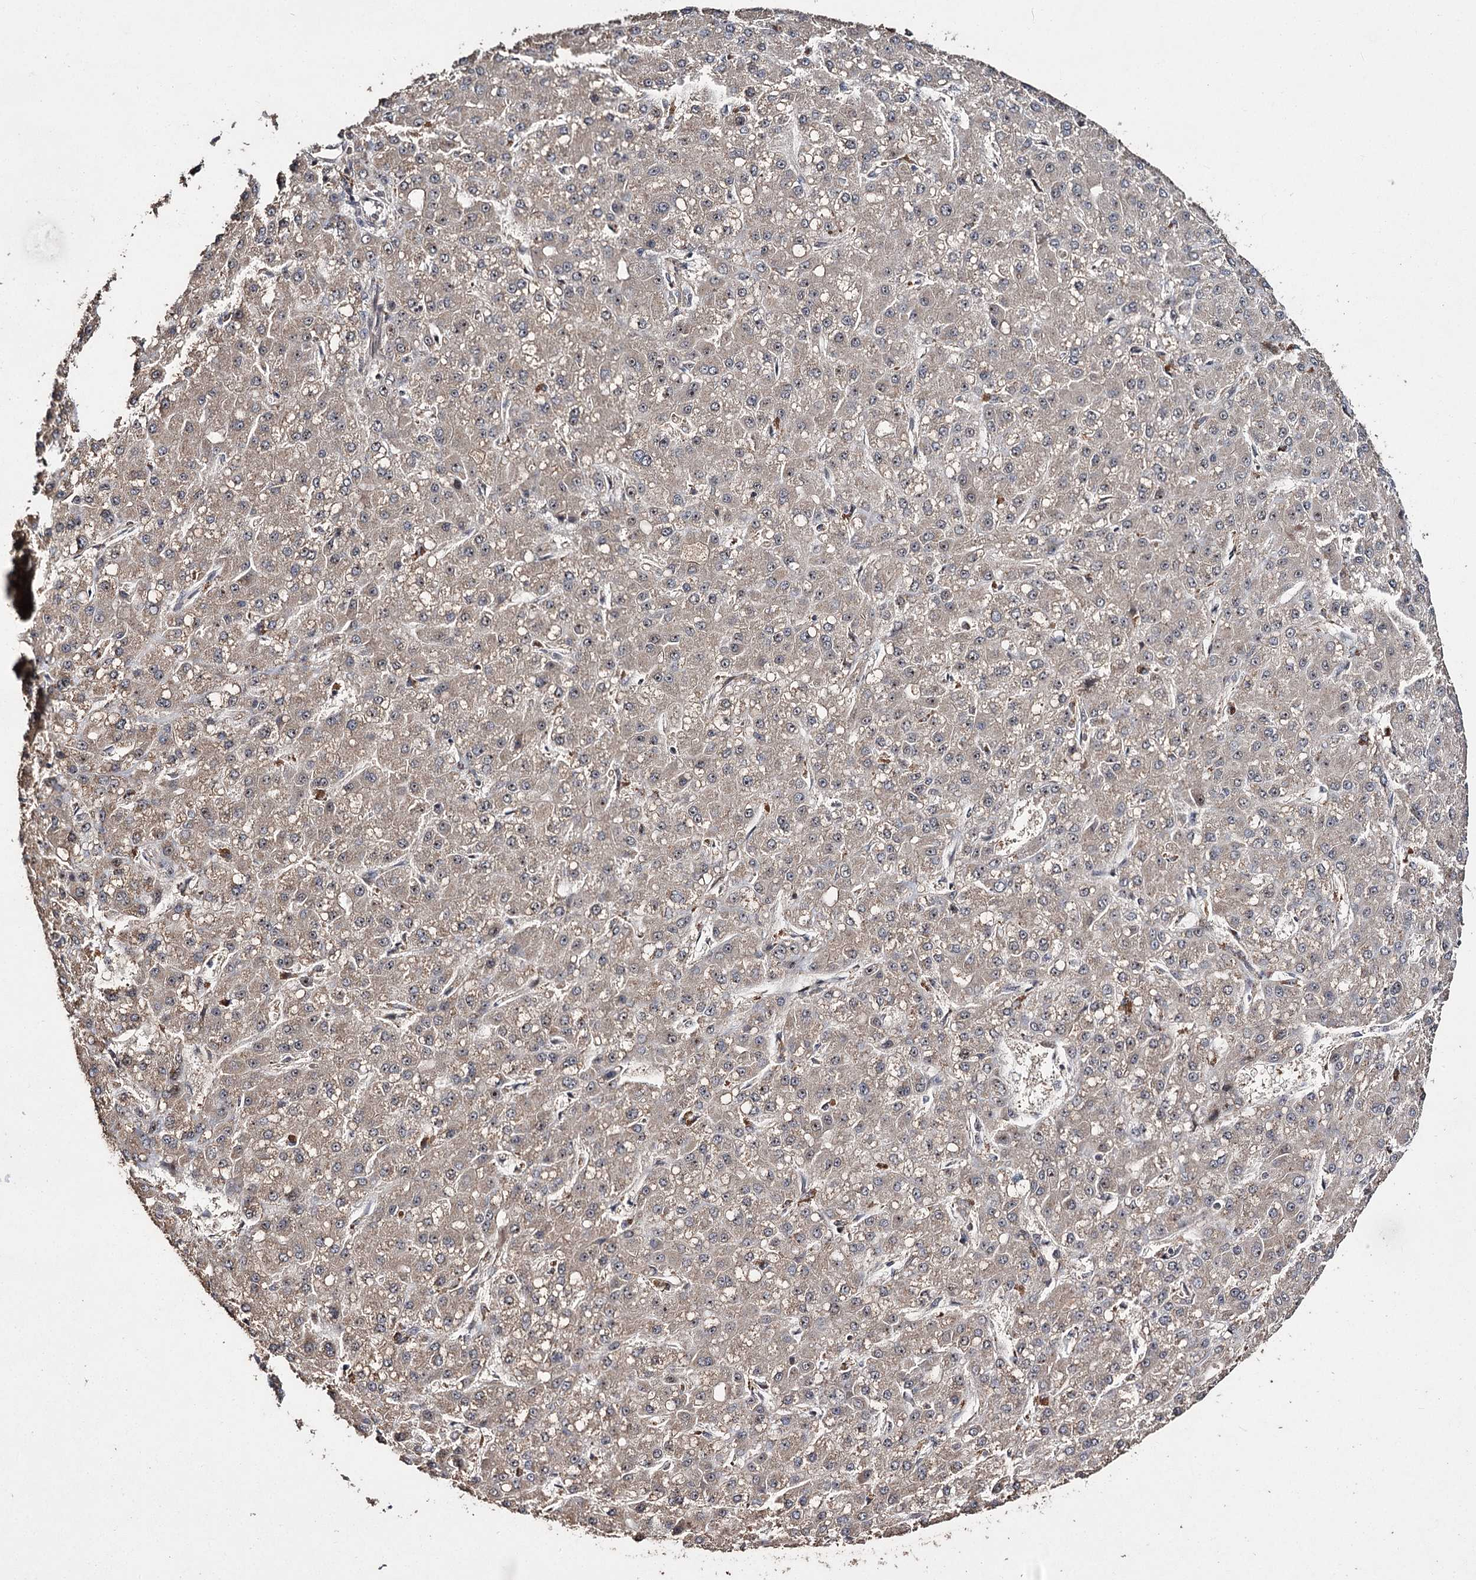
{"staining": {"intensity": "weak", "quantity": "25%-75%", "location": "cytoplasmic/membranous"}, "tissue": "liver cancer", "cell_type": "Tumor cells", "image_type": "cancer", "snomed": [{"axis": "morphology", "description": "Carcinoma, Hepatocellular, NOS"}, {"axis": "topography", "description": "Liver"}], "caption": "This is an image of immunohistochemistry (IHC) staining of liver cancer (hepatocellular carcinoma), which shows weak expression in the cytoplasmic/membranous of tumor cells.", "gene": "MKNK2", "patient": {"sex": "male", "age": 67}}